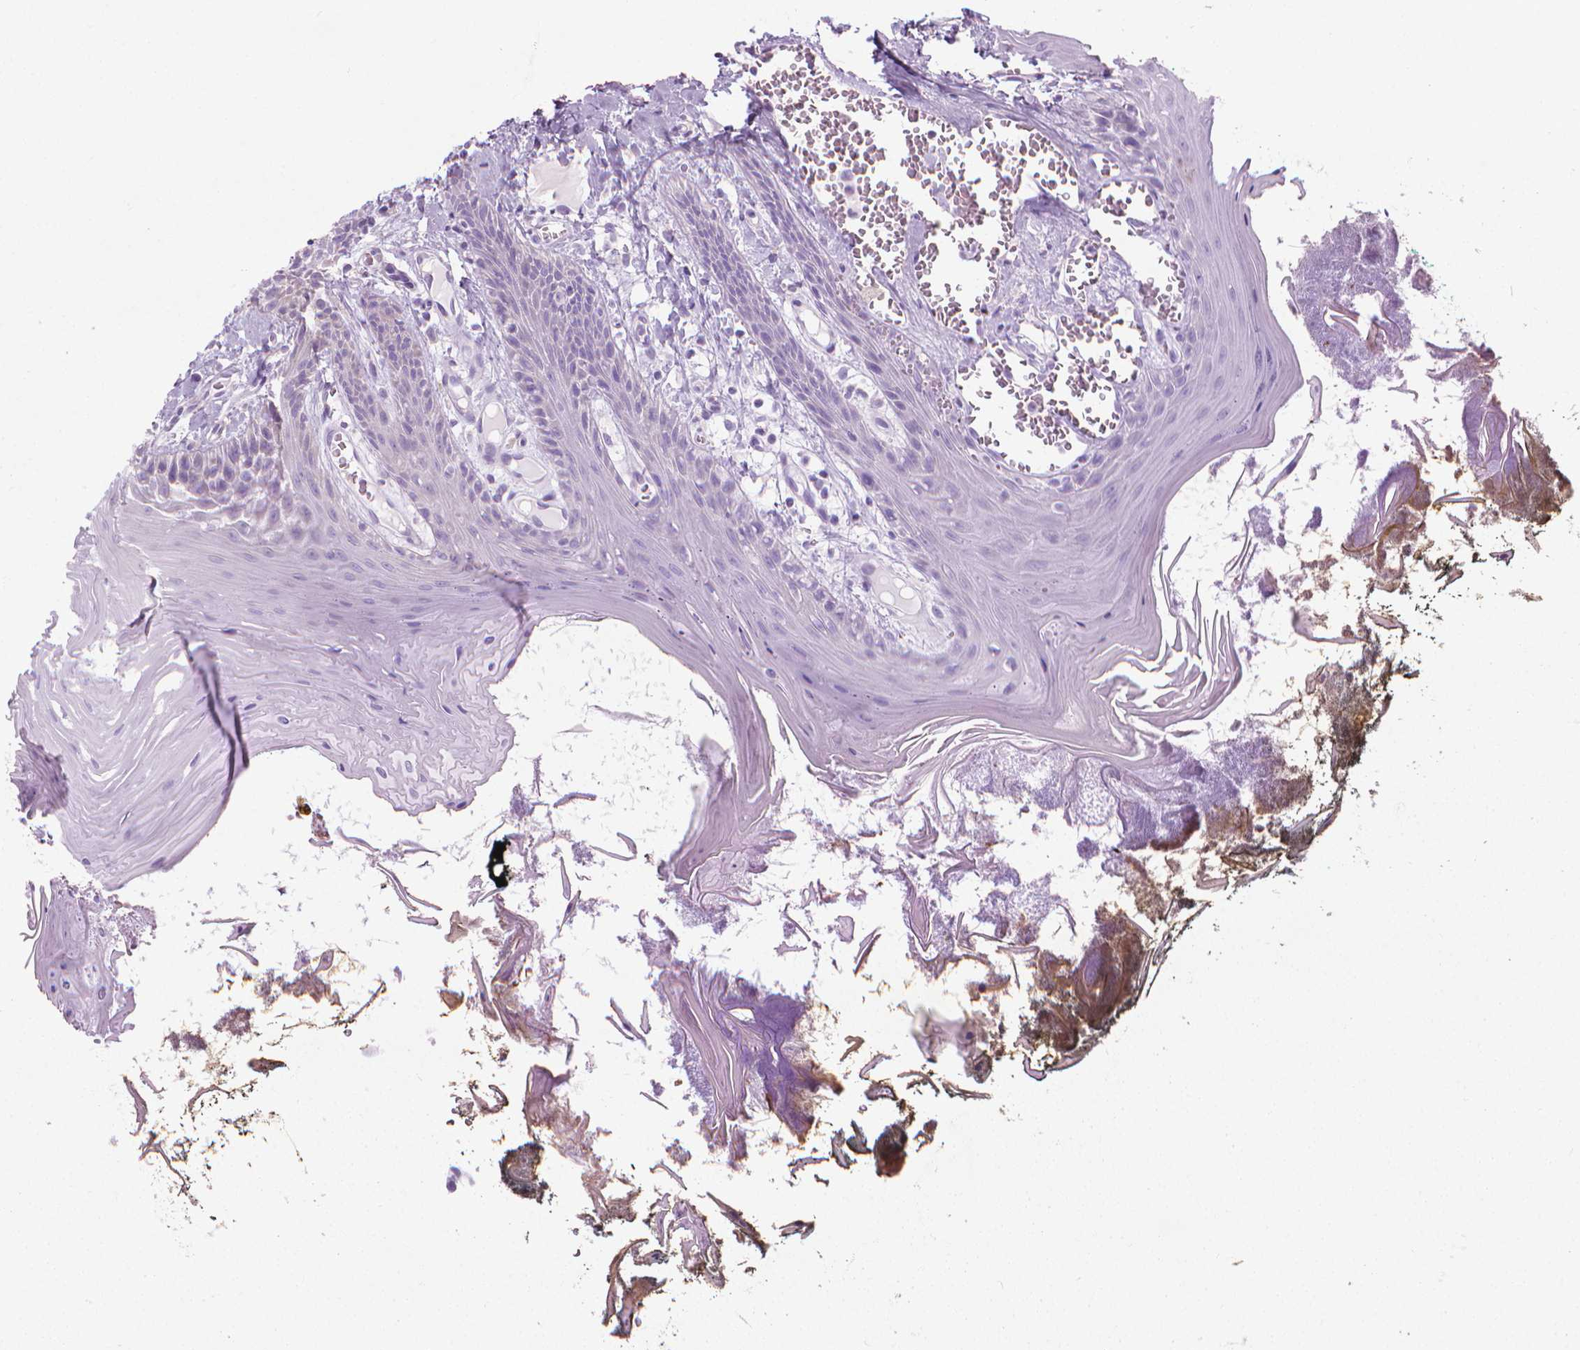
{"staining": {"intensity": "negative", "quantity": "none", "location": "none"}, "tissue": "oral mucosa", "cell_type": "Squamous epithelial cells", "image_type": "normal", "snomed": [{"axis": "morphology", "description": "Normal tissue, NOS"}, {"axis": "topography", "description": "Oral tissue"}], "caption": "Immunohistochemistry histopathology image of benign oral mucosa: oral mucosa stained with DAB (3,3'-diaminobenzidine) reveals no significant protein expression in squamous epithelial cells. (Brightfield microscopy of DAB (3,3'-diaminobenzidine) immunohistochemistry at high magnification).", "gene": "PRAG1", "patient": {"sex": "male", "age": 9}}